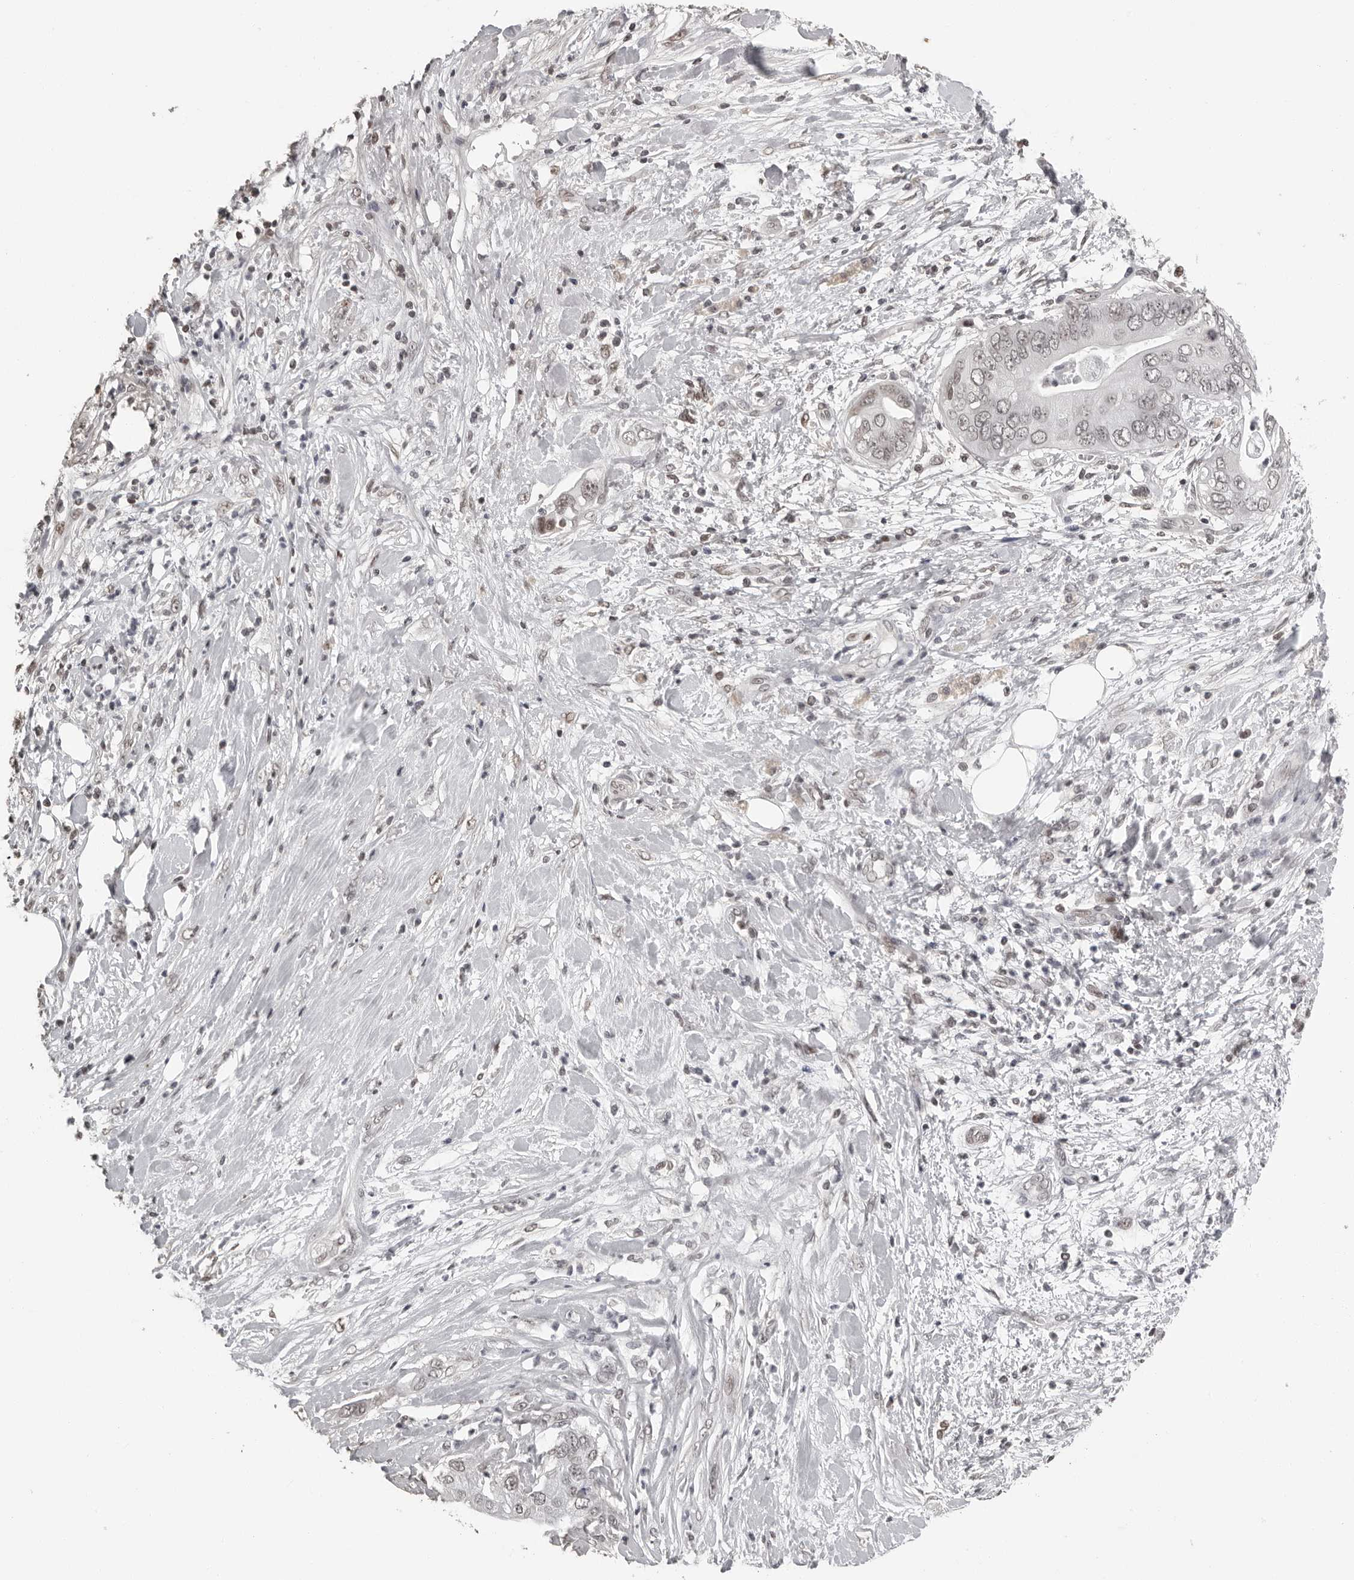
{"staining": {"intensity": "weak", "quantity": "<25%", "location": "nuclear"}, "tissue": "pancreatic cancer", "cell_type": "Tumor cells", "image_type": "cancer", "snomed": [{"axis": "morphology", "description": "Adenocarcinoma, NOS"}, {"axis": "topography", "description": "Pancreas"}], "caption": "Protein analysis of pancreatic adenocarcinoma reveals no significant positivity in tumor cells.", "gene": "ORC1", "patient": {"sex": "female", "age": 78}}